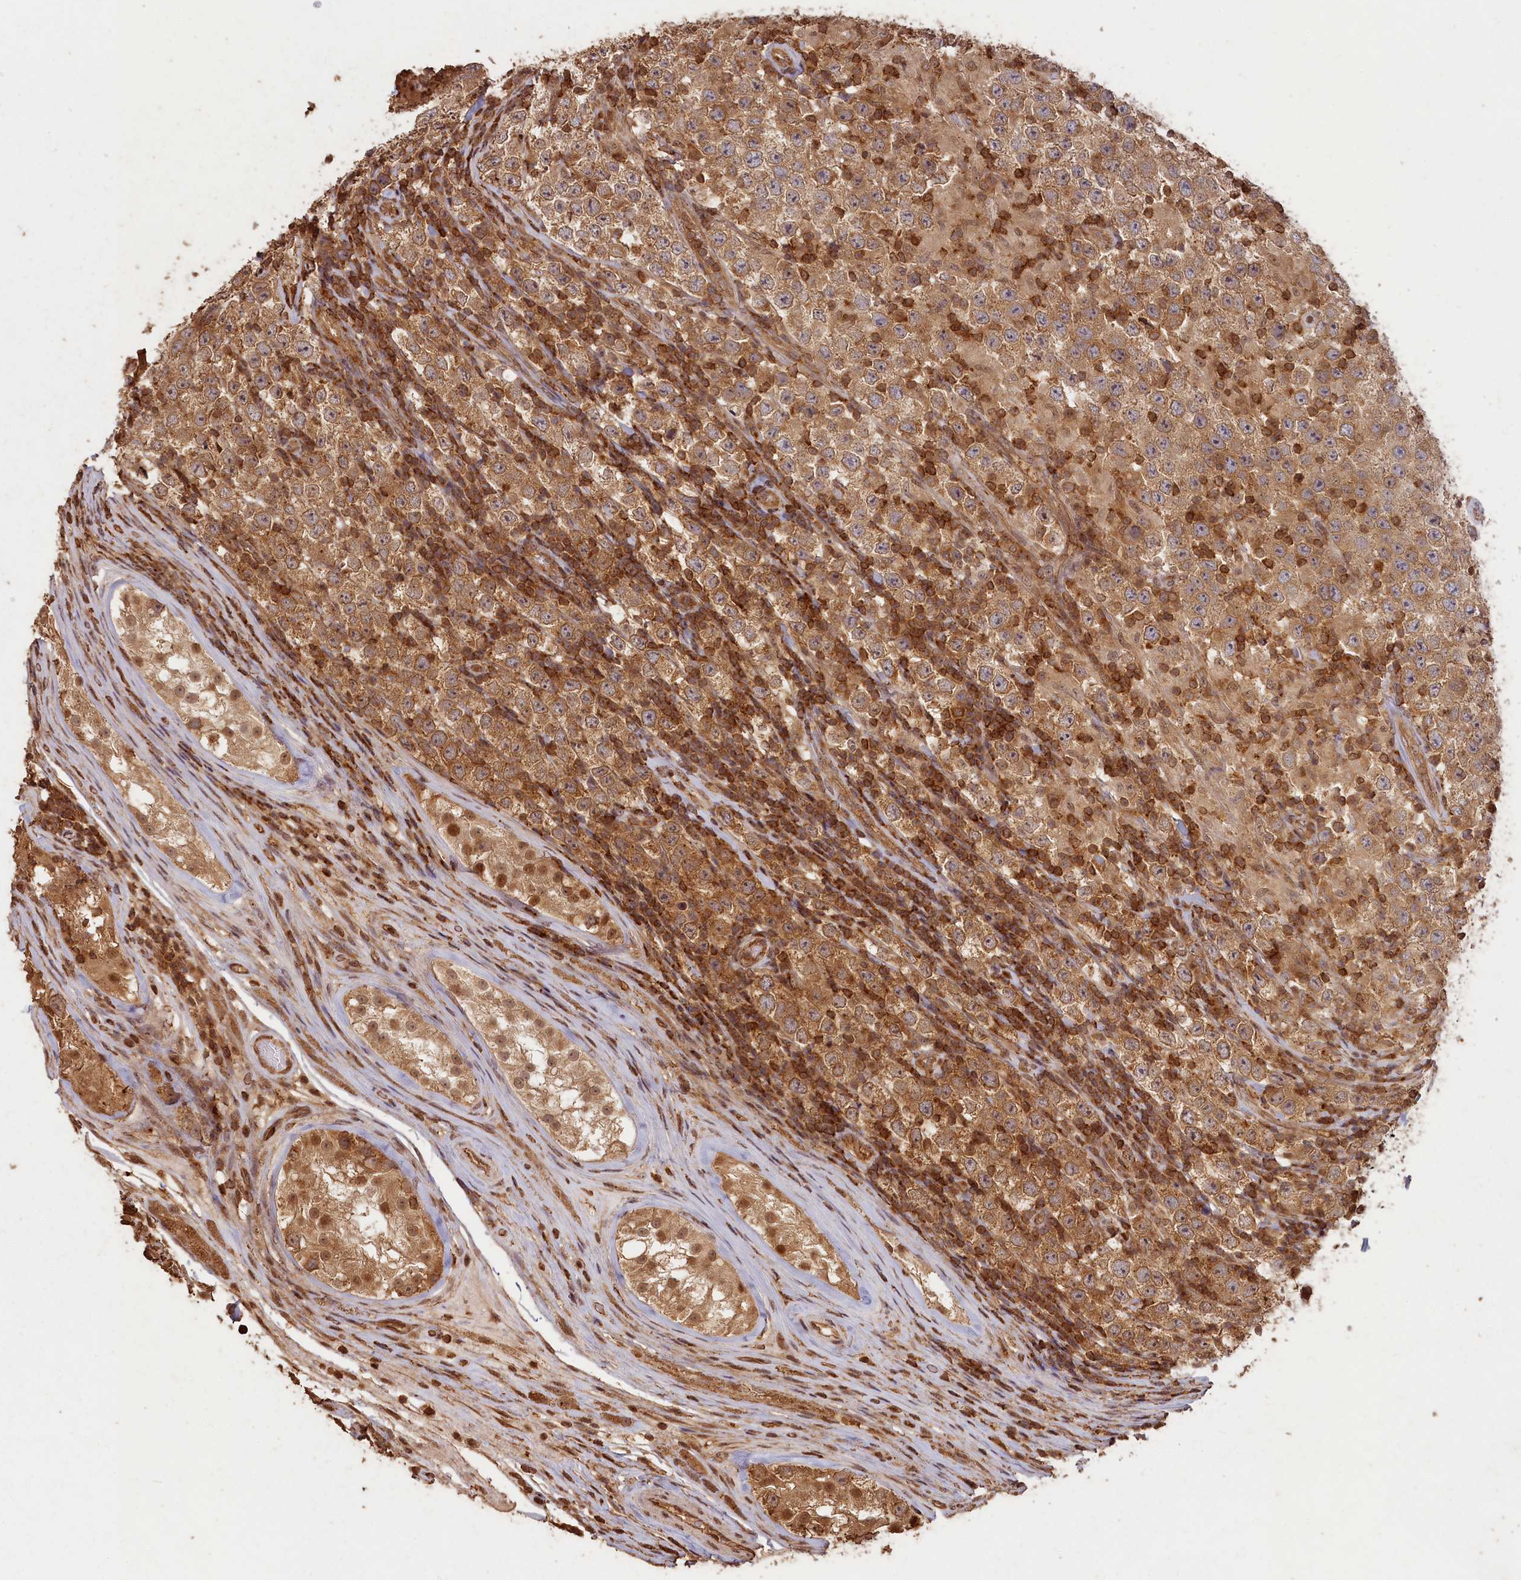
{"staining": {"intensity": "moderate", "quantity": ">75%", "location": "cytoplasmic/membranous"}, "tissue": "testis cancer", "cell_type": "Tumor cells", "image_type": "cancer", "snomed": [{"axis": "morphology", "description": "Normal tissue, NOS"}, {"axis": "morphology", "description": "Urothelial carcinoma, High grade"}, {"axis": "morphology", "description": "Seminoma, NOS"}, {"axis": "morphology", "description": "Carcinoma, Embryonal, NOS"}, {"axis": "topography", "description": "Urinary bladder"}, {"axis": "topography", "description": "Testis"}], "caption": "Immunohistochemical staining of human testis cancer displays moderate cytoplasmic/membranous protein staining in about >75% of tumor cells. The staining was performed using DAB to visualize the protein expression in brown, while the nuclei were stained in blue with hematoxylin (Magnification: 20x).", "gene": "MADD", "patient": {"sex": "male", "age": 41}}